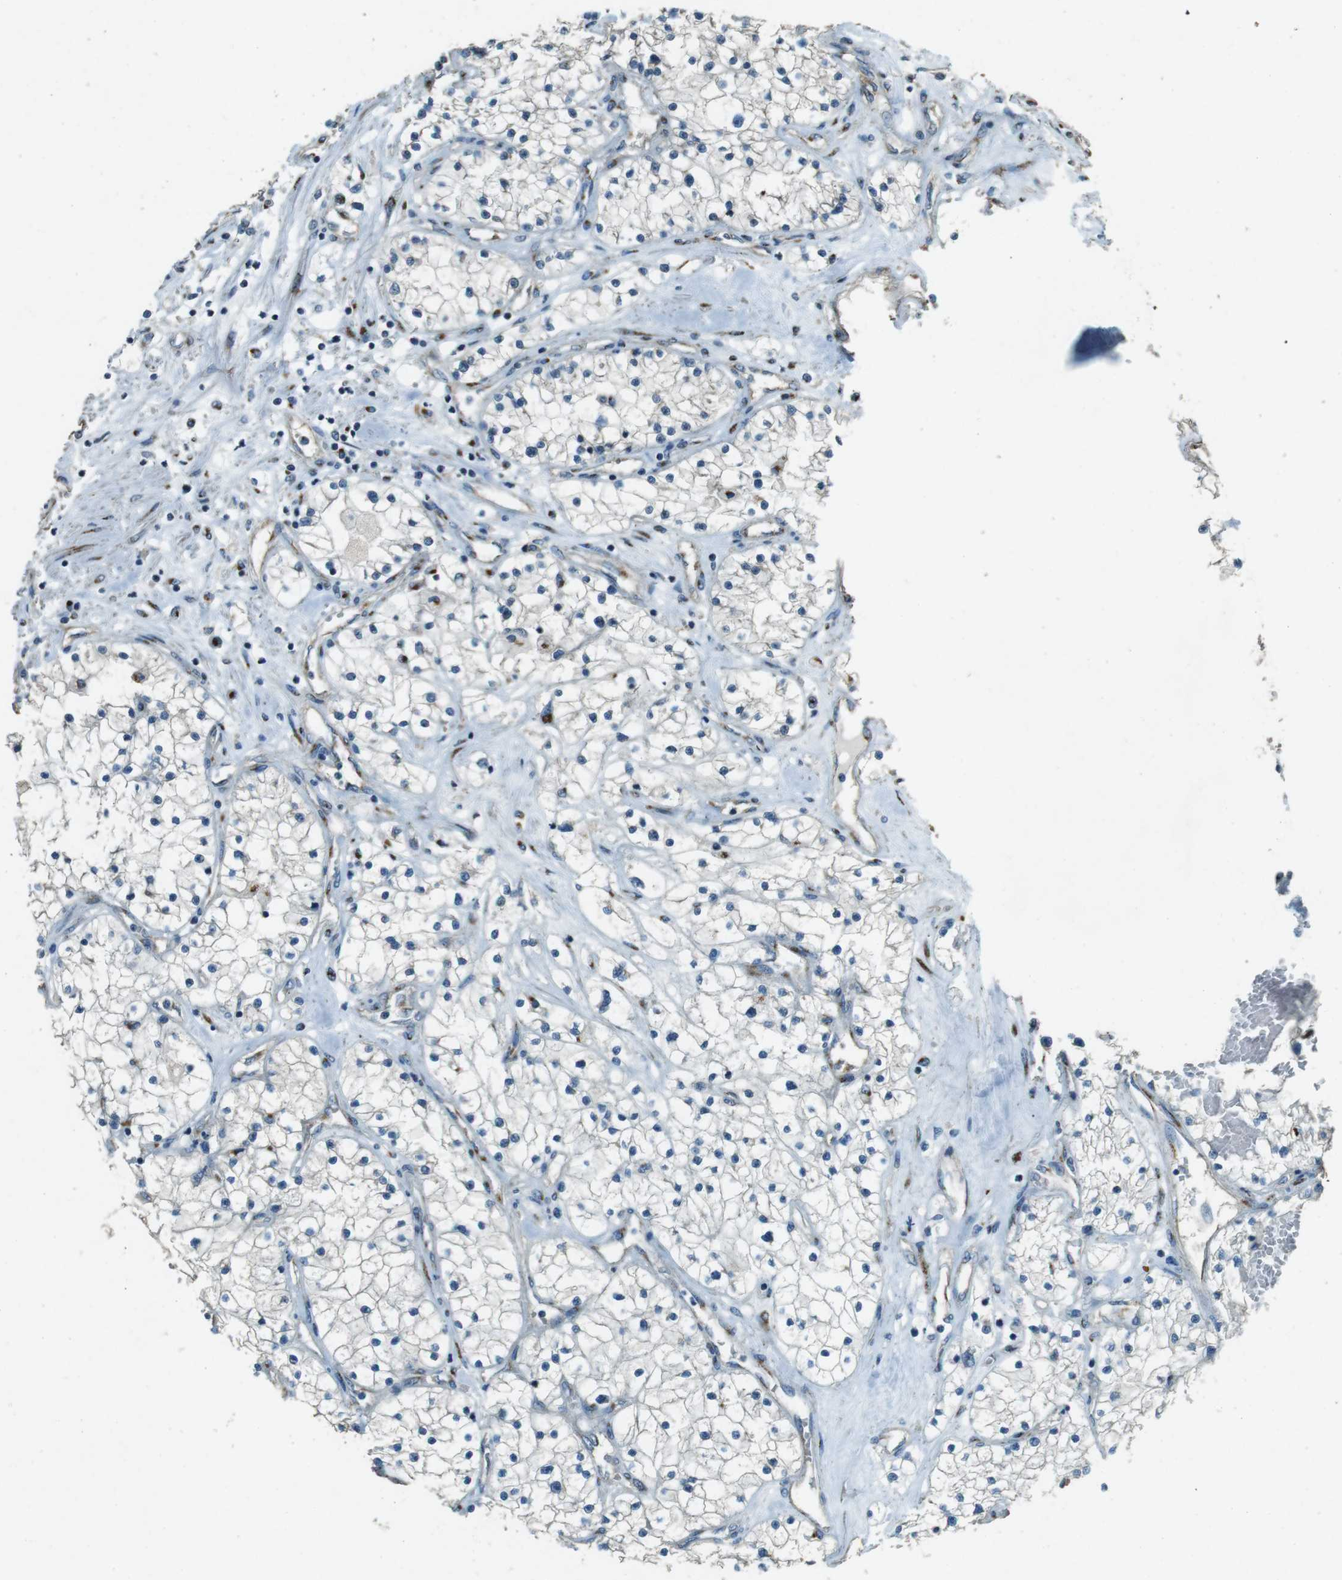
{"staining": {"intensity": "moderate", "quantity": "<25%", "location": "cytoplasmic/membranous"}, "tissue": "renal cancer", "cell_type": "Tumor cells", "image_type": "cancer", "snomed": [{"axis": "morphology", "description": "Adenocarcinoma, NOS"}, {"axis": "topography", "description": "Kidney"}], "caption": "Immunohistochemistry (DAB) staining of renal adenocarcinoma demonstrates moderate cytoplasmic/membranous protein positivity in about <25% of tumor cells.", "gene": "TMEM115", "patient": {"sex": "male", "age": 68}}